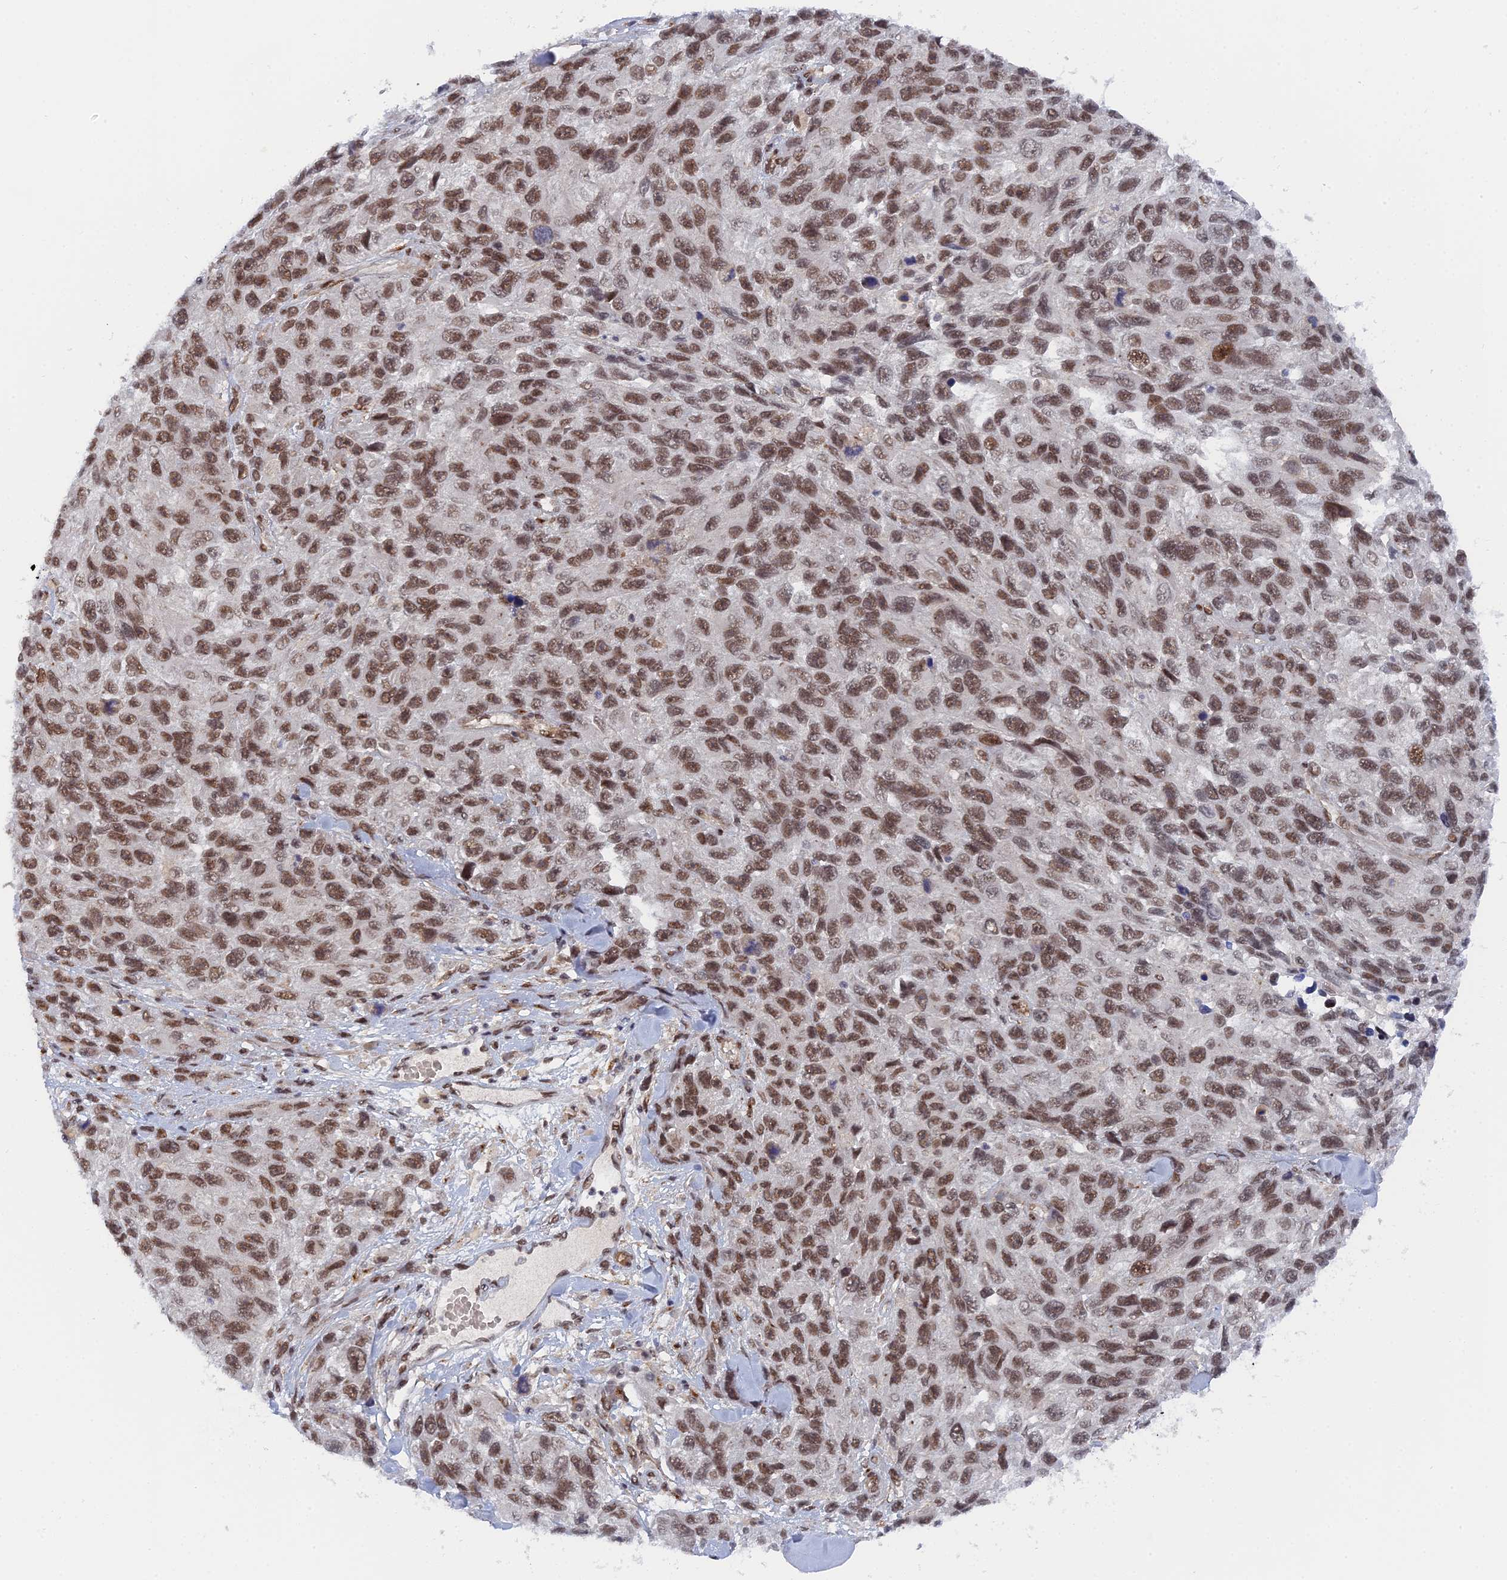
{"staining": {"intensity": "moderate", "quantity": ">75%", "location": "nuclear"}, "tissue": "melanoma", "cell_type": "Tumor cells", "image_type": "cancer", "snomed": [{"axis": "morphology", "description": "Malignant melanoma, NOS"}, {"axis": "topography", "description": "Skin"}], "caption": "Melanoma was stained to show a protein in brown. There is medium levels of moderate nuclear staining in approximately >75% of tumor cells.", "gene": "CCDC85A", "patient": {"sex": "female", "age": 96}}